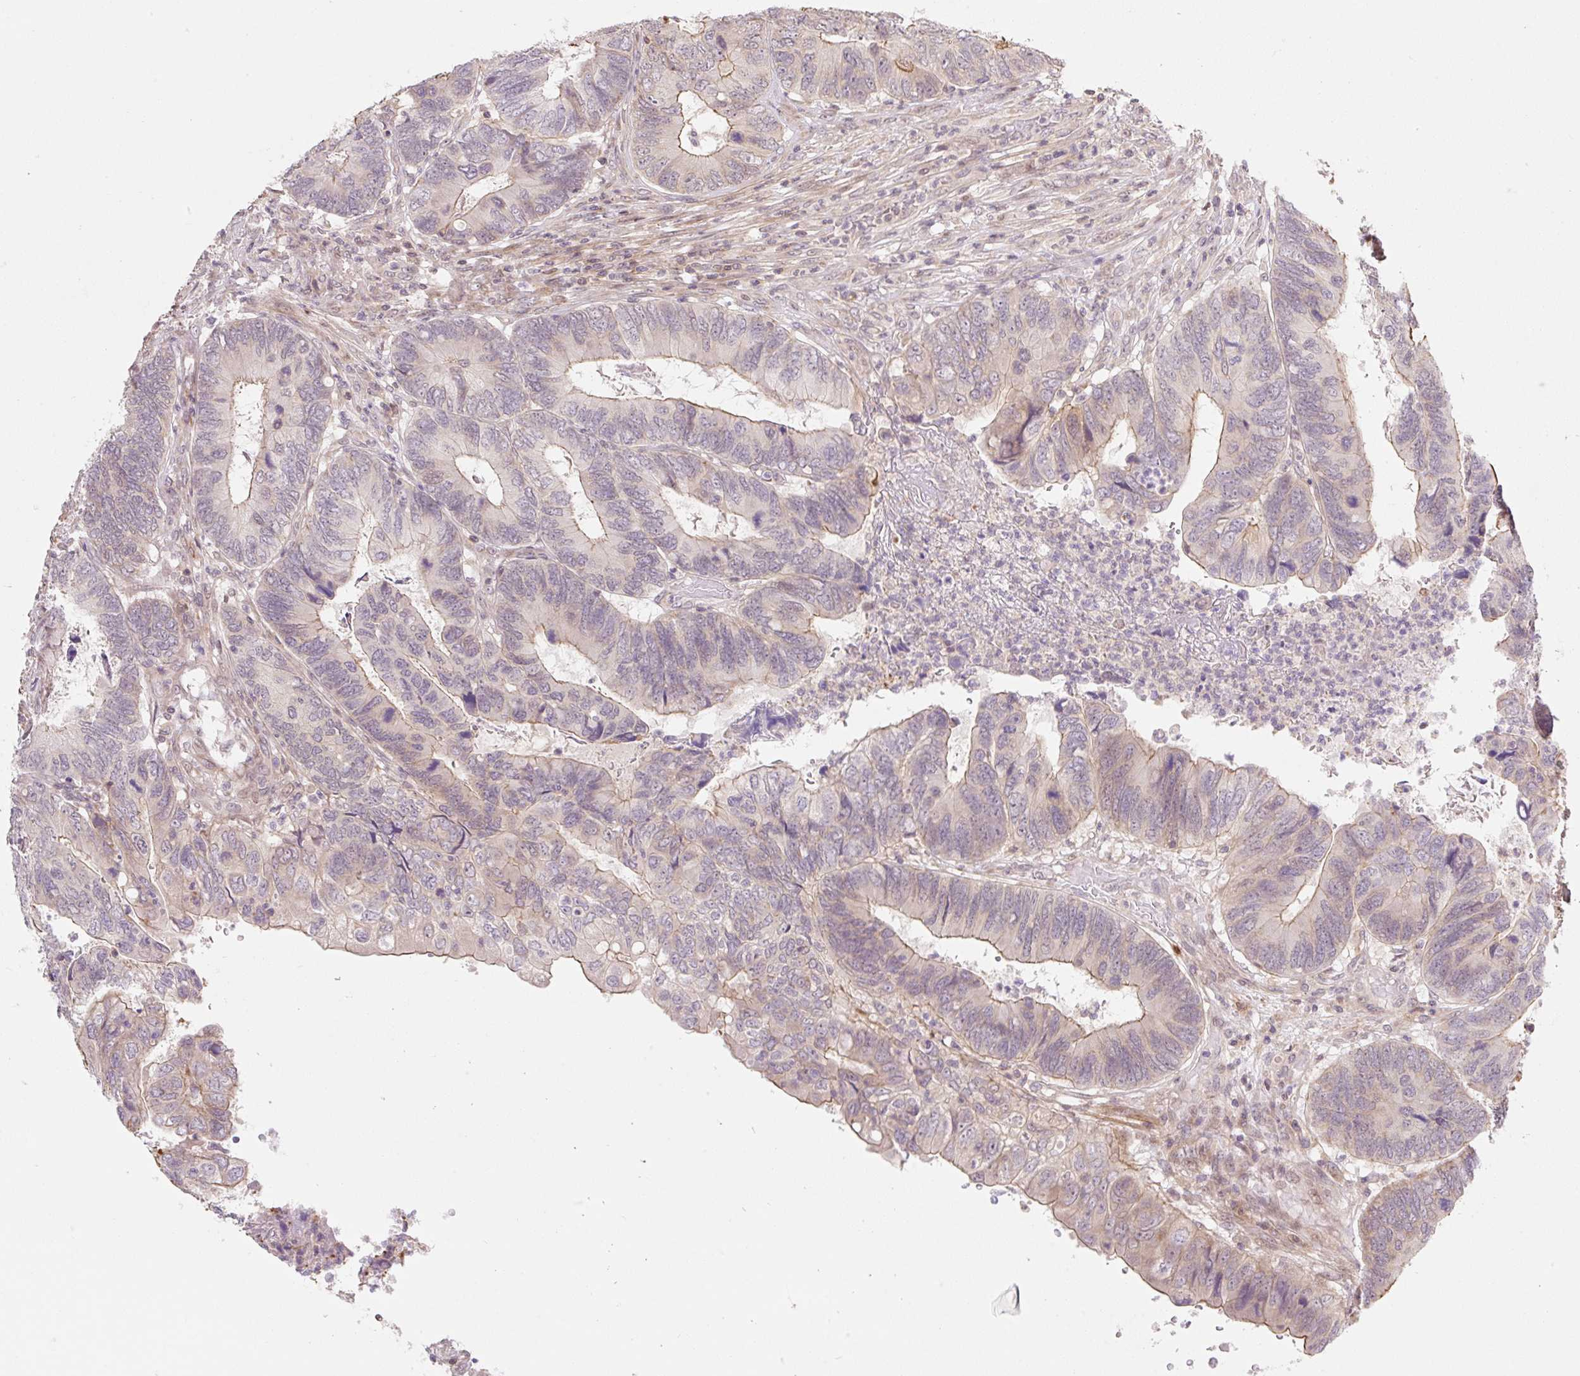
{"staining": {"intensity": "moderate", "quantity": "<25%", "location": "cytoplasmic/membranous"}, "tissue": "colorectal cancer", "cell_type": "Tumor cells", "image_type": "cancer", "snomed": [{"axis": "morphology", "description": "Adenocarcinoma, NOS"}, {"axis": "topography", "description": "Colon"}], "caption": "Moderate cytoplasmic/membranous protein expression is present in about <25% of tumor cells in colorectal adenocarcinoma.", "gene": "EMC10", "patient": {"sex": "female", "age": 67}}